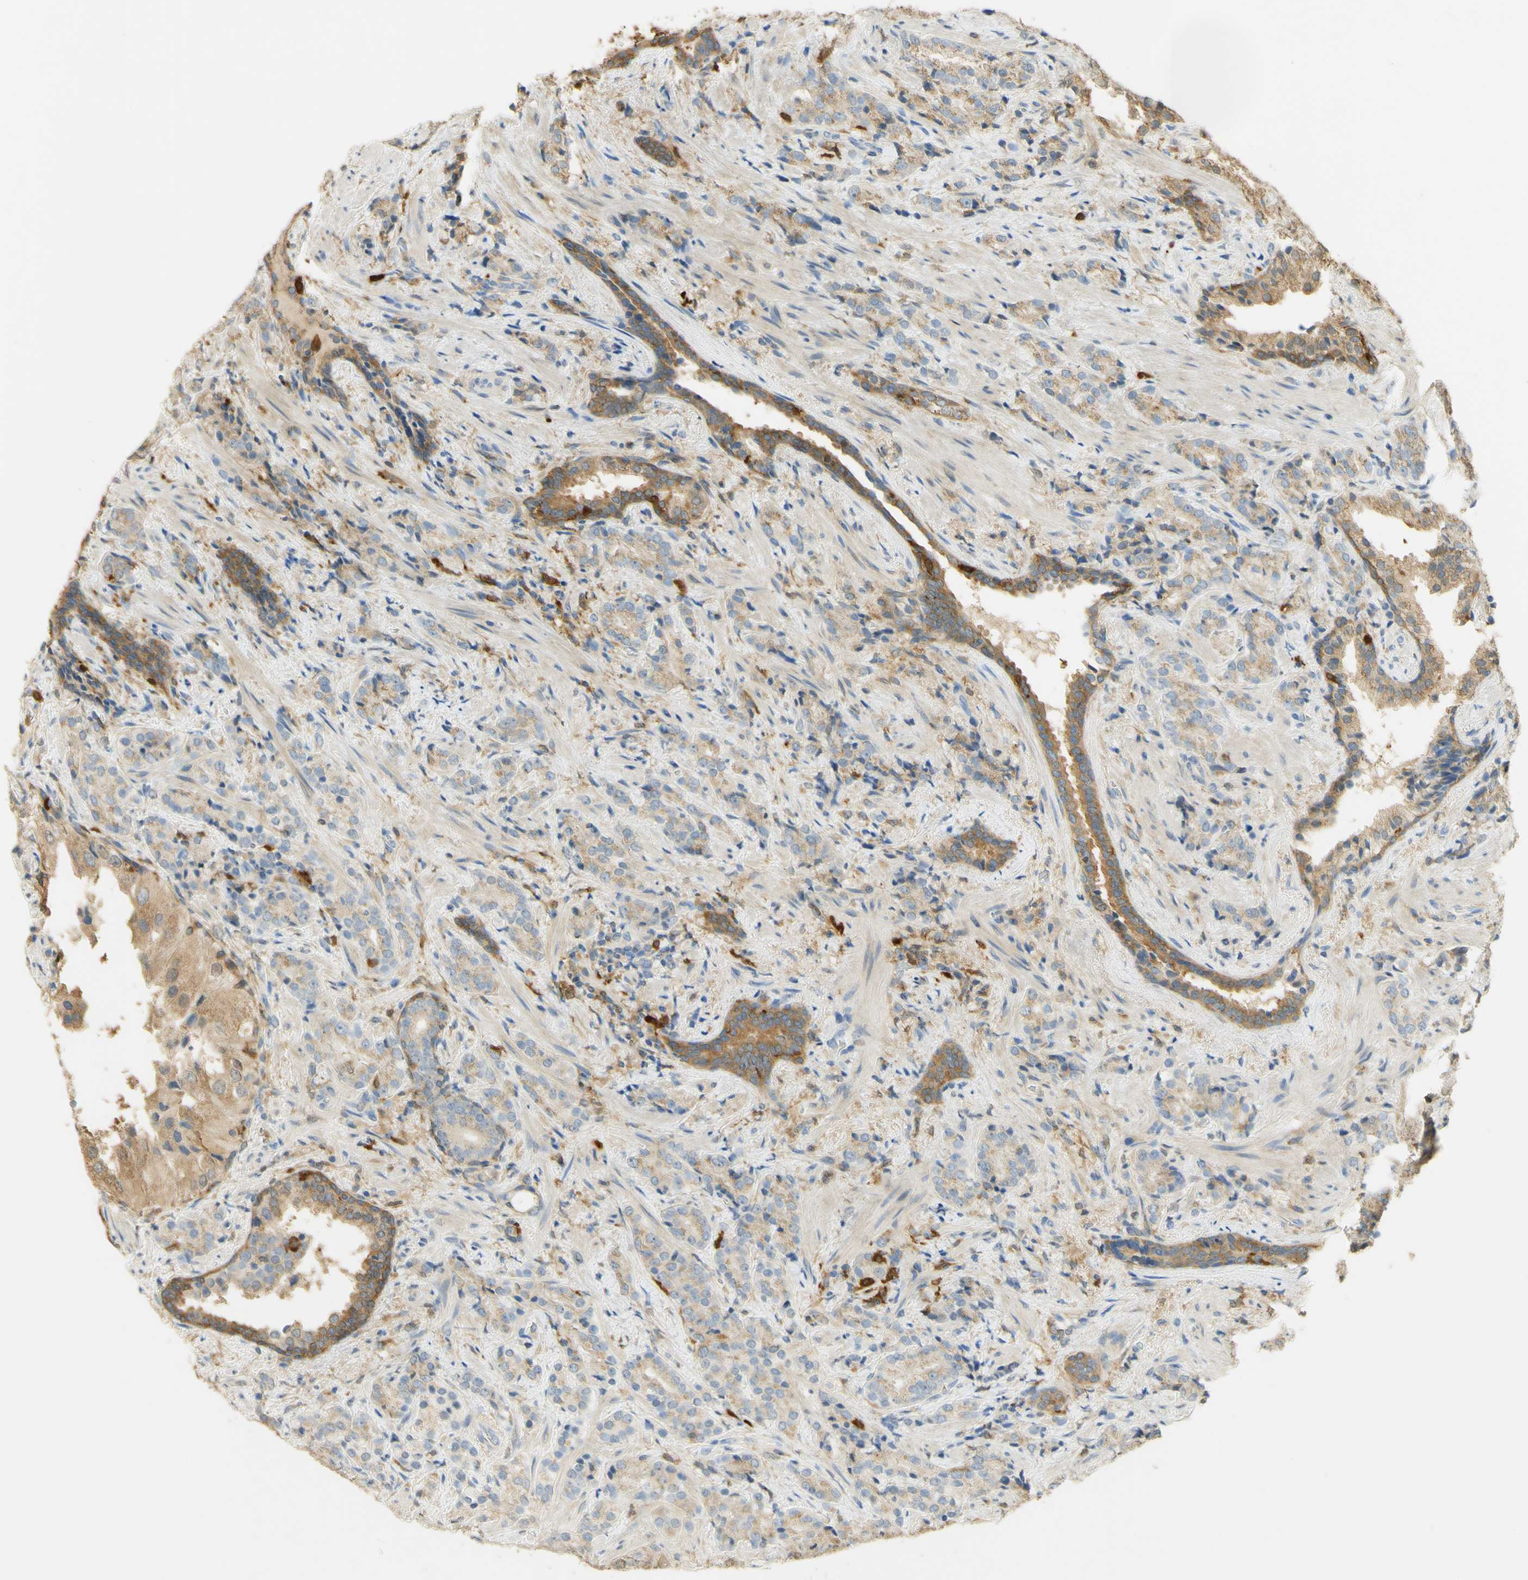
{"staining": {"intensity": "weak", "quantity": ">75%", "location": "cytoplasmic/membranous"}, "tissue": "prostate cancer", "cell_type": "Tumor cells", "image_type": "cancer", "snomed": [{"axis": "morphology", "description": "Adenocarcinoma, High grade"}, {"axis": "topography", "description": "Prostate"}], "caption": "There is low levels of weak cytoplasmic/membranous positivity in tumor cells of prostate cancer, as demonstrated by immunohistochemical staining (brown color).", "gene": "PAK1", "patient": {"sex": "male", "age": 71}}